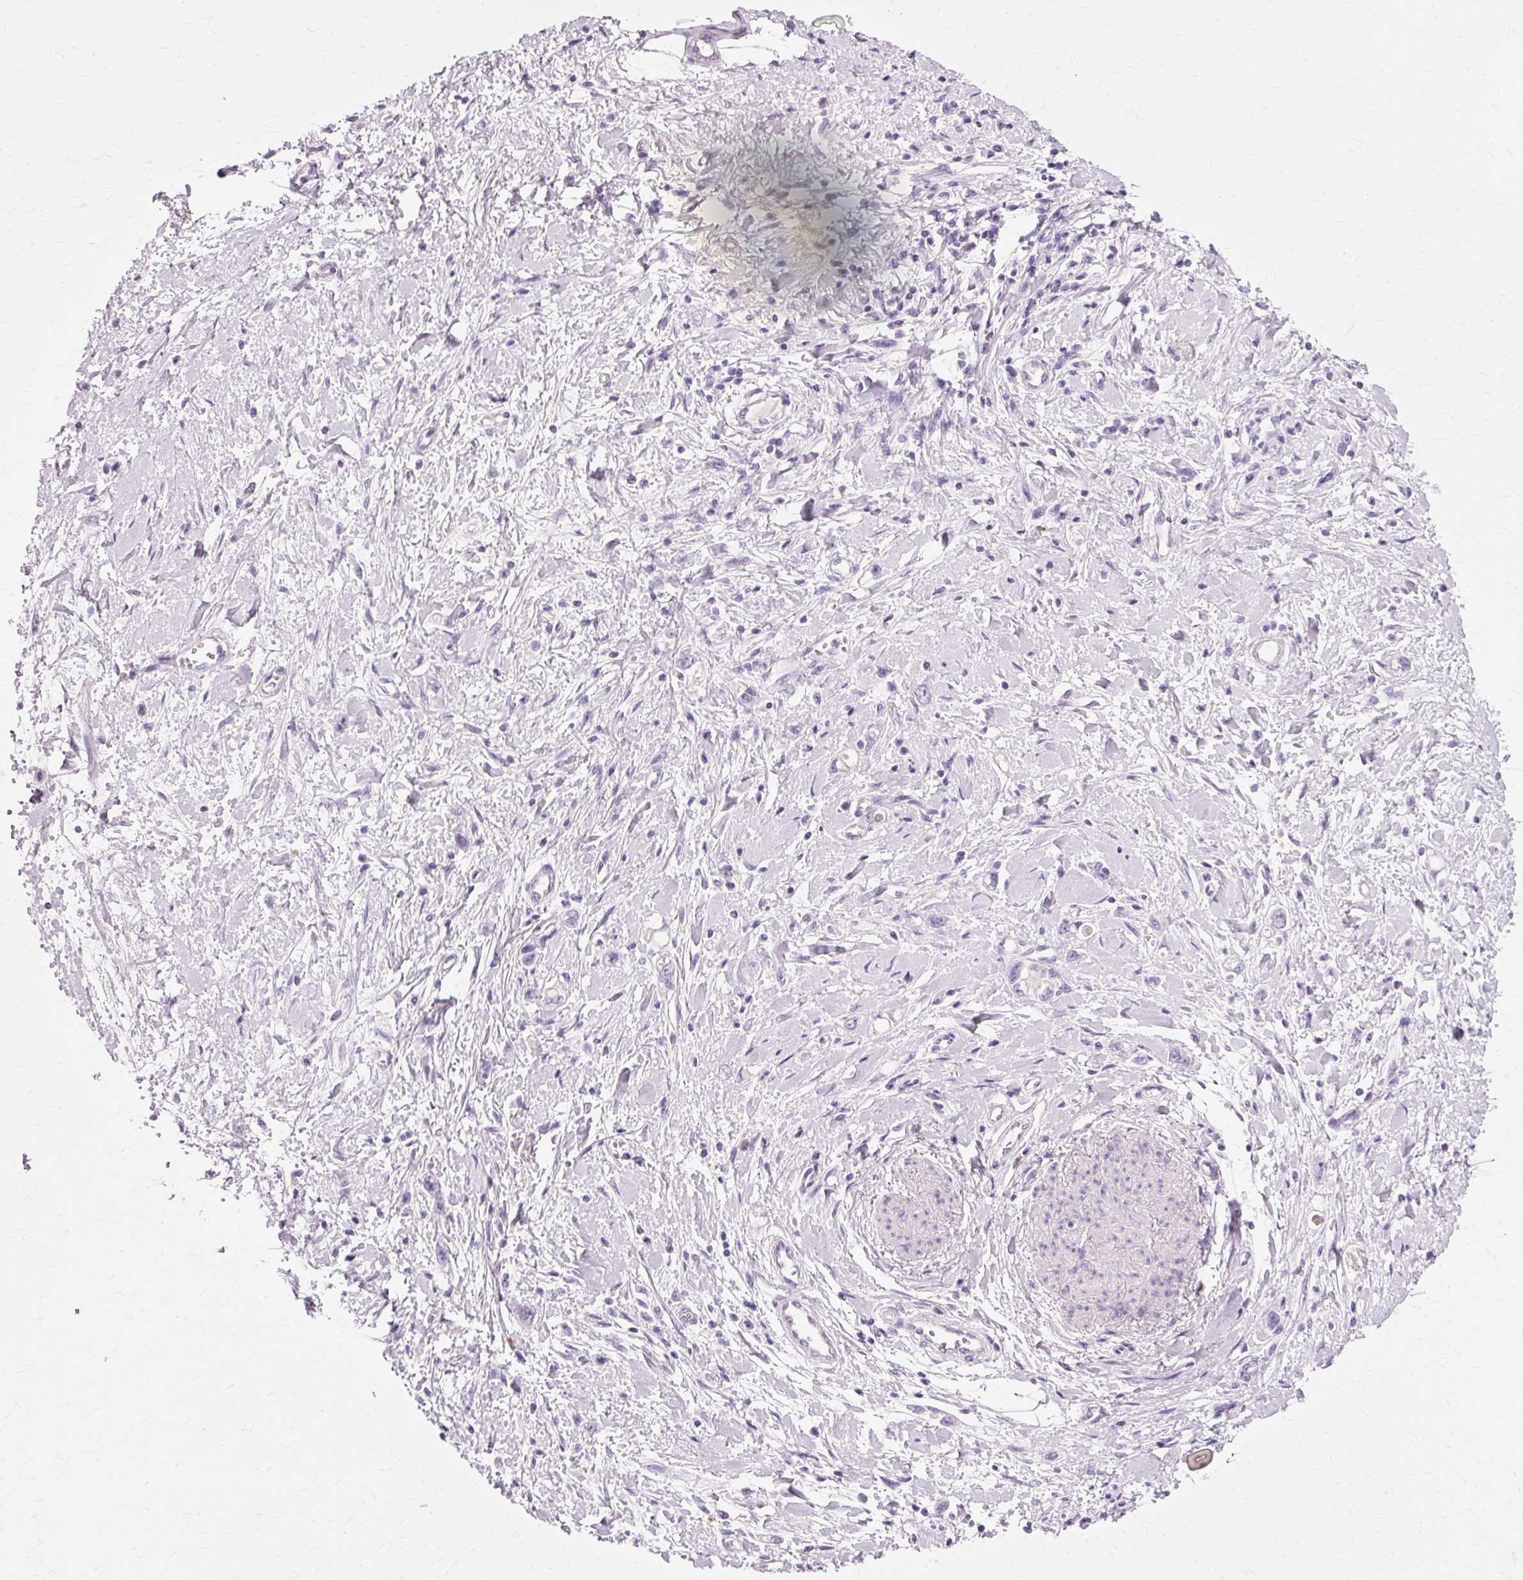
{"staining": {"intensity": "negative", "quantity": "none", "location": "none"}, "tissue": "stomach cancer", "cell_type": "Tumor cells", "image_type": "cancer", "snomed": [{"axis": "morphology", "description": "Adenocarcinoma, NOS"}, {"axis": "topography", "description": "Stomach"}], "caption": "Photomicrograph shows no significant protein expression in tumor cells of adenocarcinoma (stomach).", "gene": "VN1R2", "patient": {"sex": "female", "age": 76}}